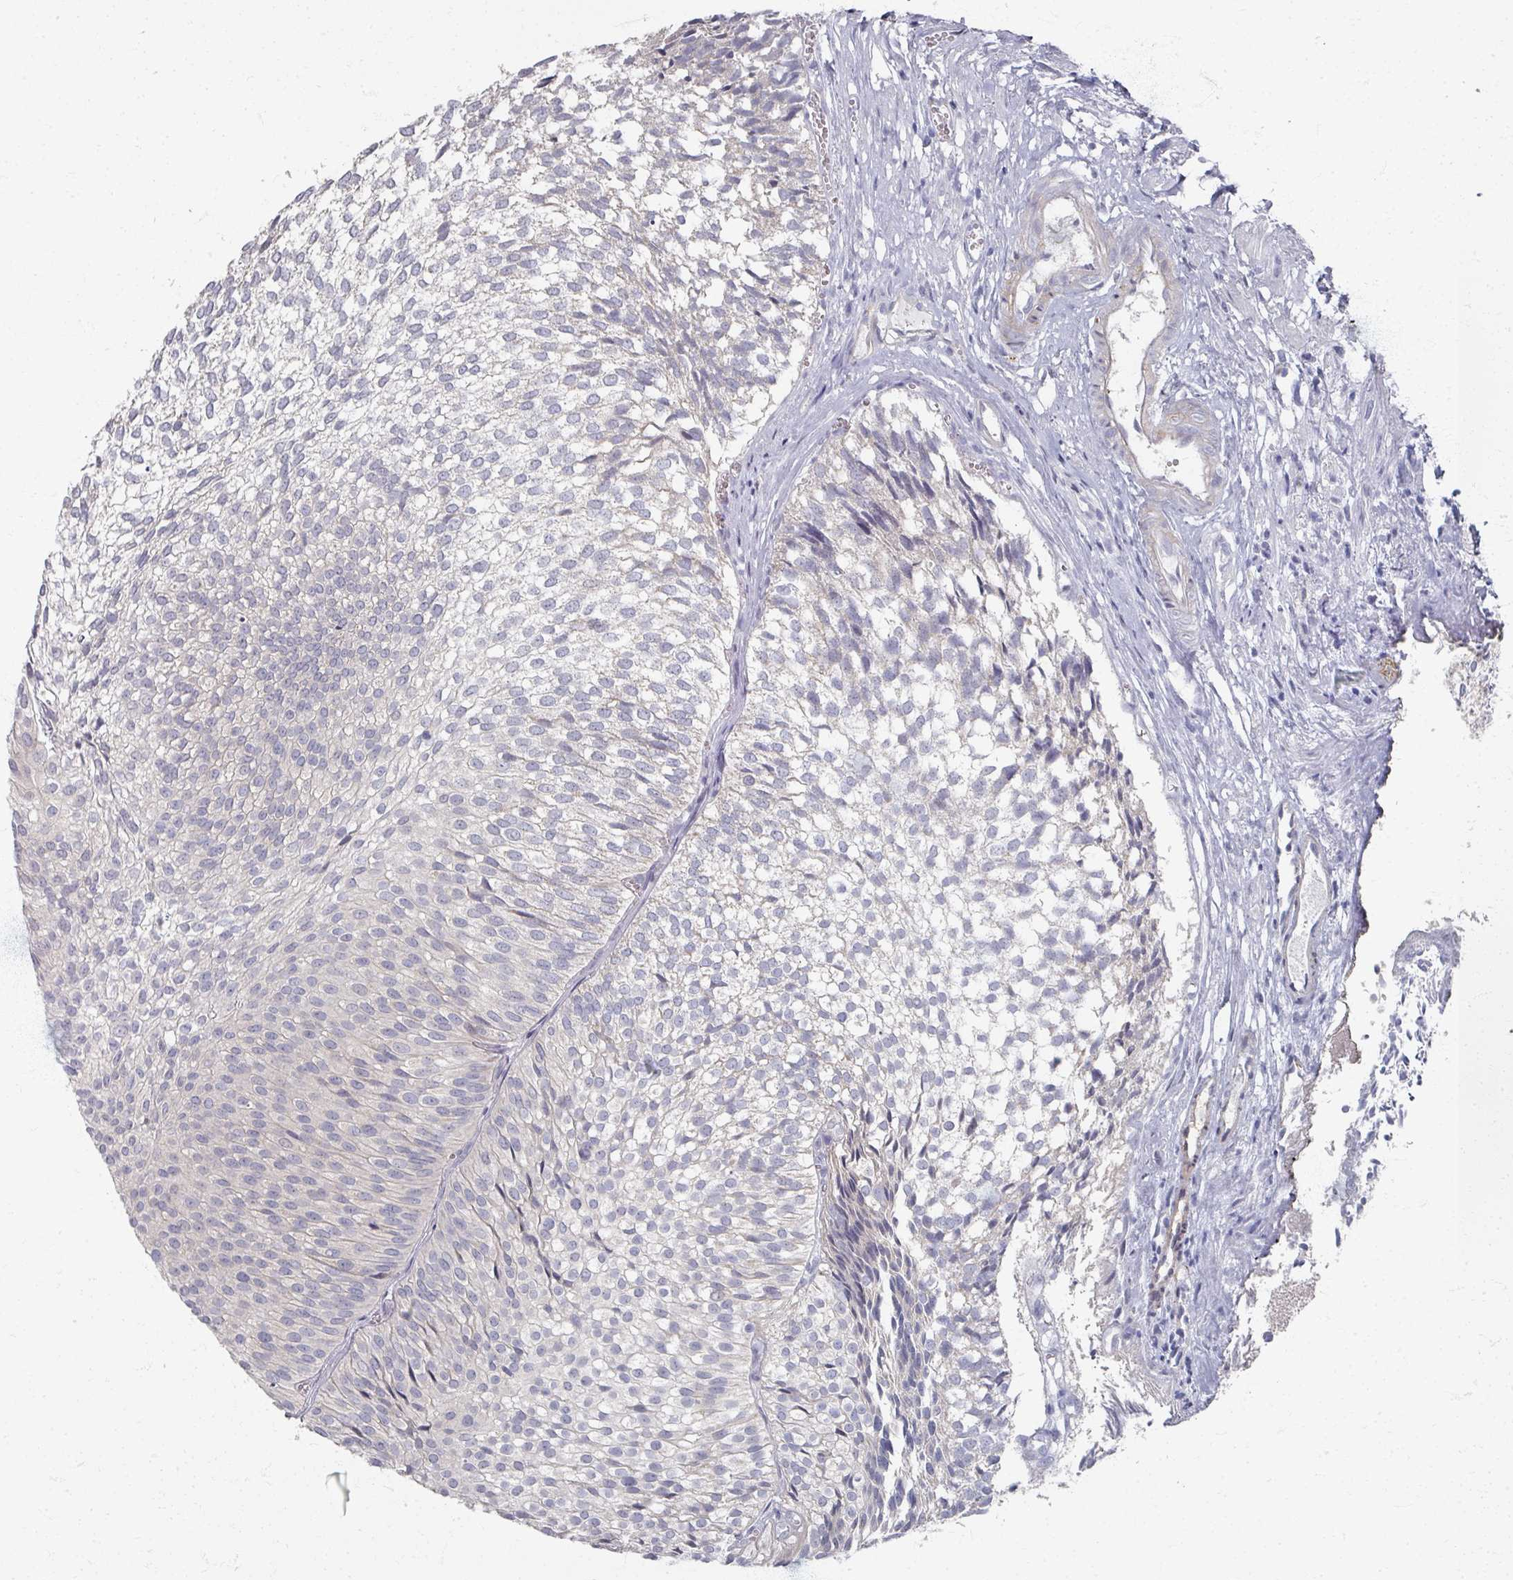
{"staining": {"intensity": "negative", "quantity": "none", "location": "none"}, "tissue": "urothelial cancer", "cell_type": "Tumor cells", "image_type": "cancer", "snomed": [{"axis": "morphology", "description": "Urothelial carcinoma, Low grade"}, {"axis": "topography", "description": "Urinary bladder"}], "caption": "There is no significant positivity in tumor cells of low-grade urothelial carcinoma.", "gene": "TTYH3", "patient": {"sex": "male", "age": 91}}